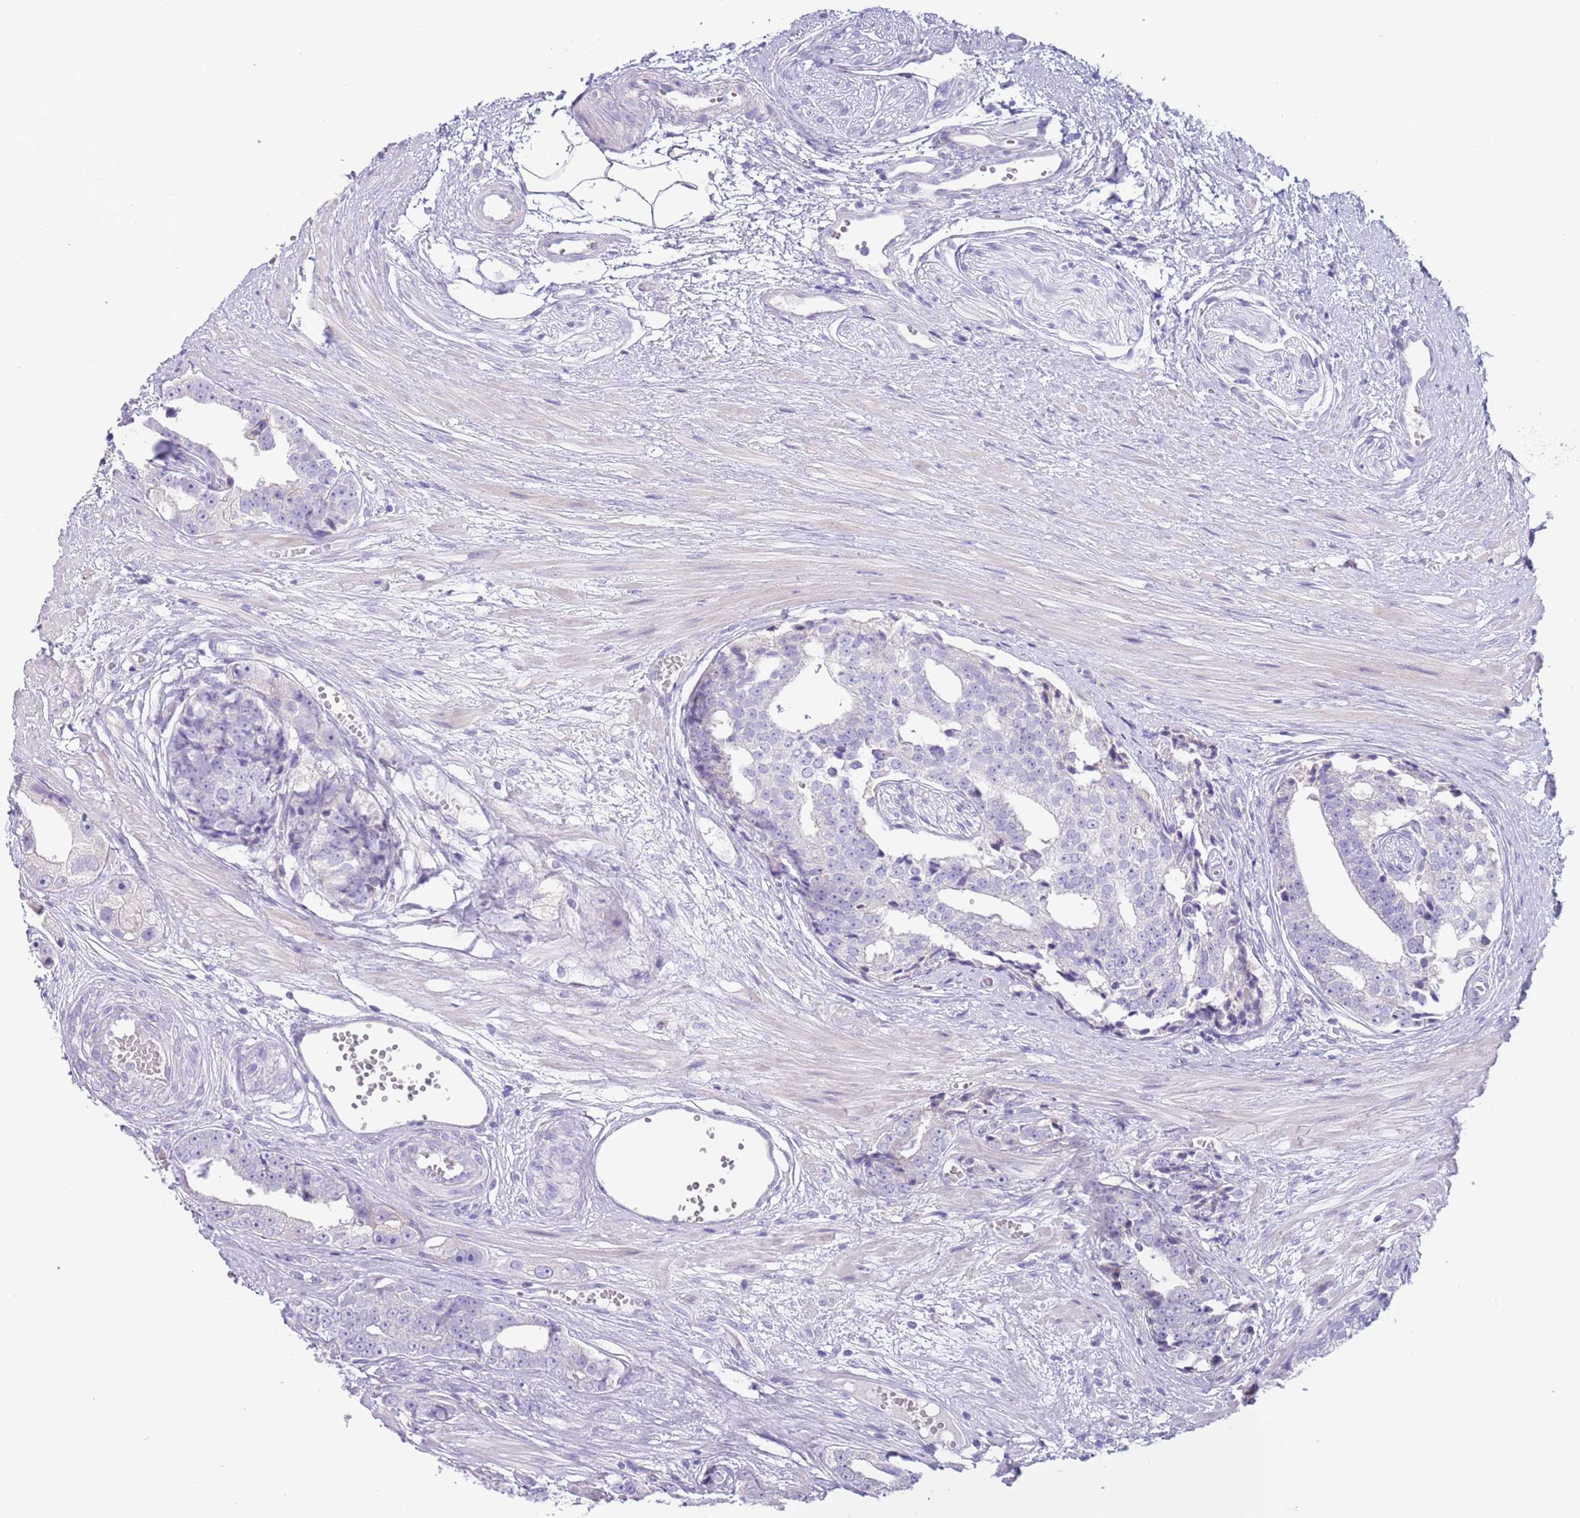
{"staining": {"intensity": "negative", "quantity": "none", "location": "none"}, "tissue": "prostate cancer", "cell_type": "Tumor cells", "image_type": "cancer", "snomed": [{"axis": "morphology", "description": "Adenocarcinoma, High grade"}, {"axis": "topography", "description": "Prostate"}], "caption": "Tumor cells show no significant protein staining in prostate high-grade adenocarcinoma.", "gene": "ZNF697", "patient": {"sex": "male", "age": 71}}